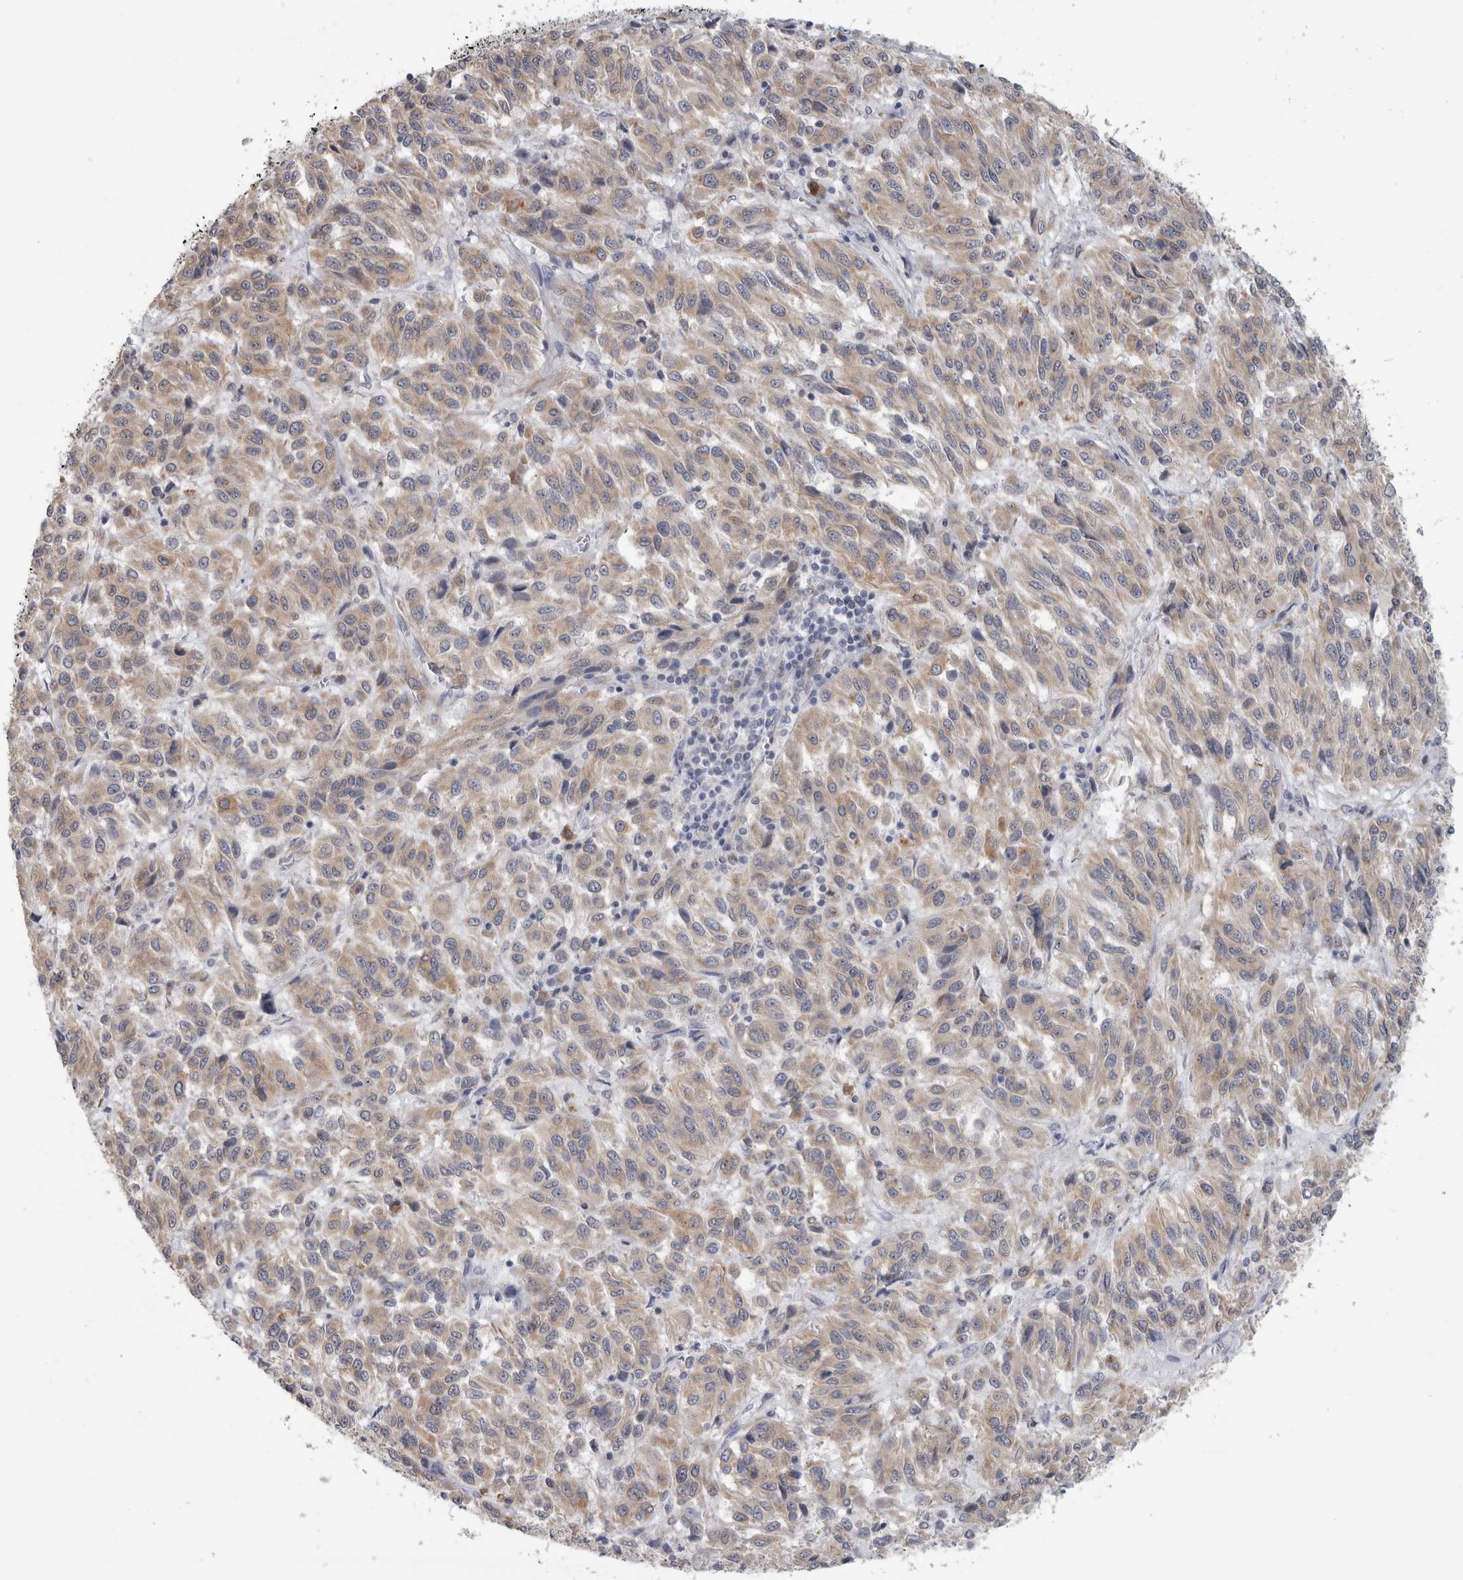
{"staining": {"intensity": "weak", "quantity": ">75%", "location": "cytoplasmic/membranous"}, "tissue": "melanoma", "cell_type": "Tumor cells", "image_type": "cancer", "snomed": [{"axis": "morphology", "description": "Malignant melanoma, Metastatic site"}, {"axis": "topography", "description": "Lung"}], "caption": "Melanoma stained for a protein exhibits weak cytoplasmic/membranous positivity in tumor cells.", "gene": "TMEM242", "patient": {"sex": "male", "age": 64}}